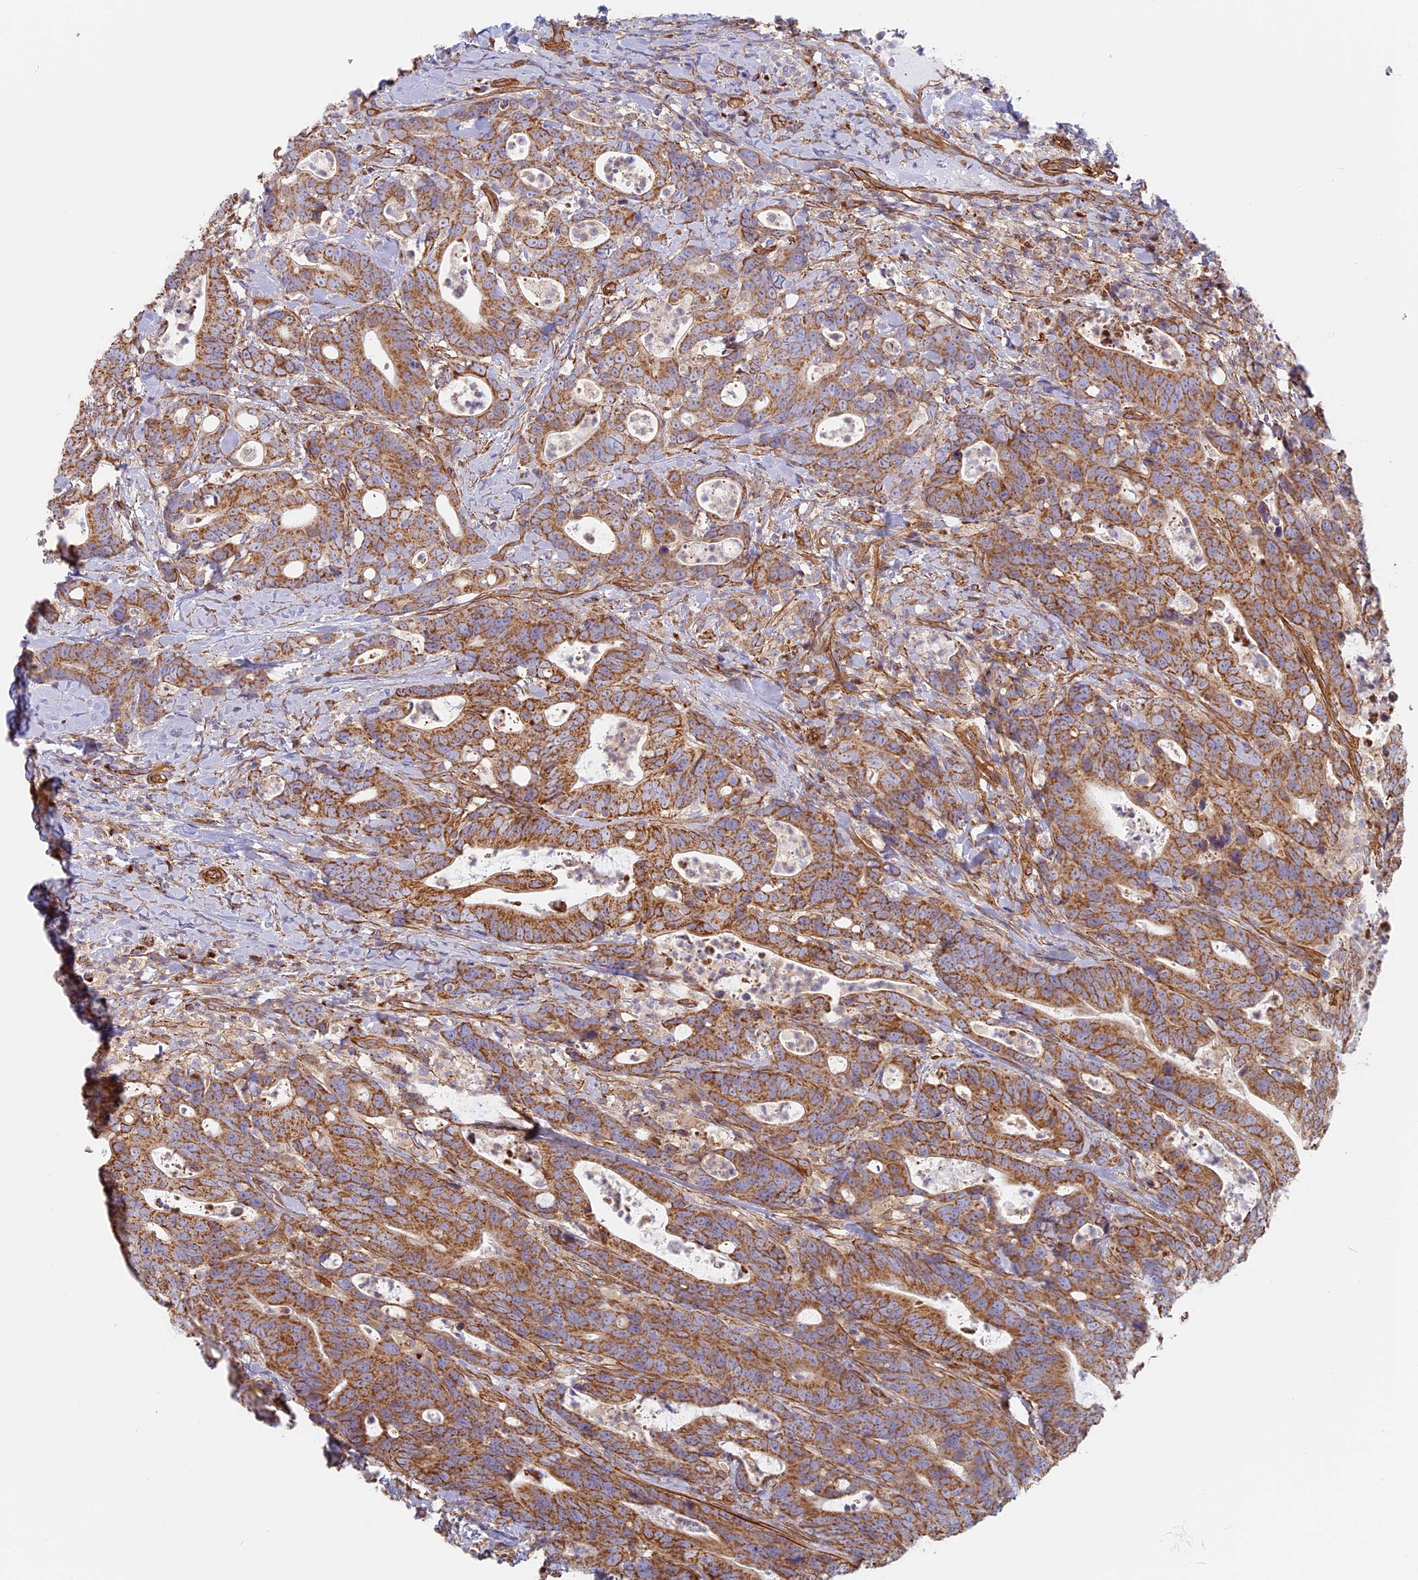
{"staining": {"intensity": "moderate", "quantity": ">75%", "location": "cytoplasmic/membranous"}, "tissue": "colorectal cancer", "cell_type": "Tumor cells", "image_type": "cancer", "snomed": [{"axis": "morphology", "description": "Adenocarcinoma, NOS"}, {"axis": "topography", "description": "Colon"}], "caption": "About >75% of tumor cells in human colorectal adenocarcinoma demonstrate moderate cytoplasmic/membranous protein positivity as visualized by brown immunohistochemical staining.", "gene": "DDA1", "patient": {"sex": "female", "age": 82}}